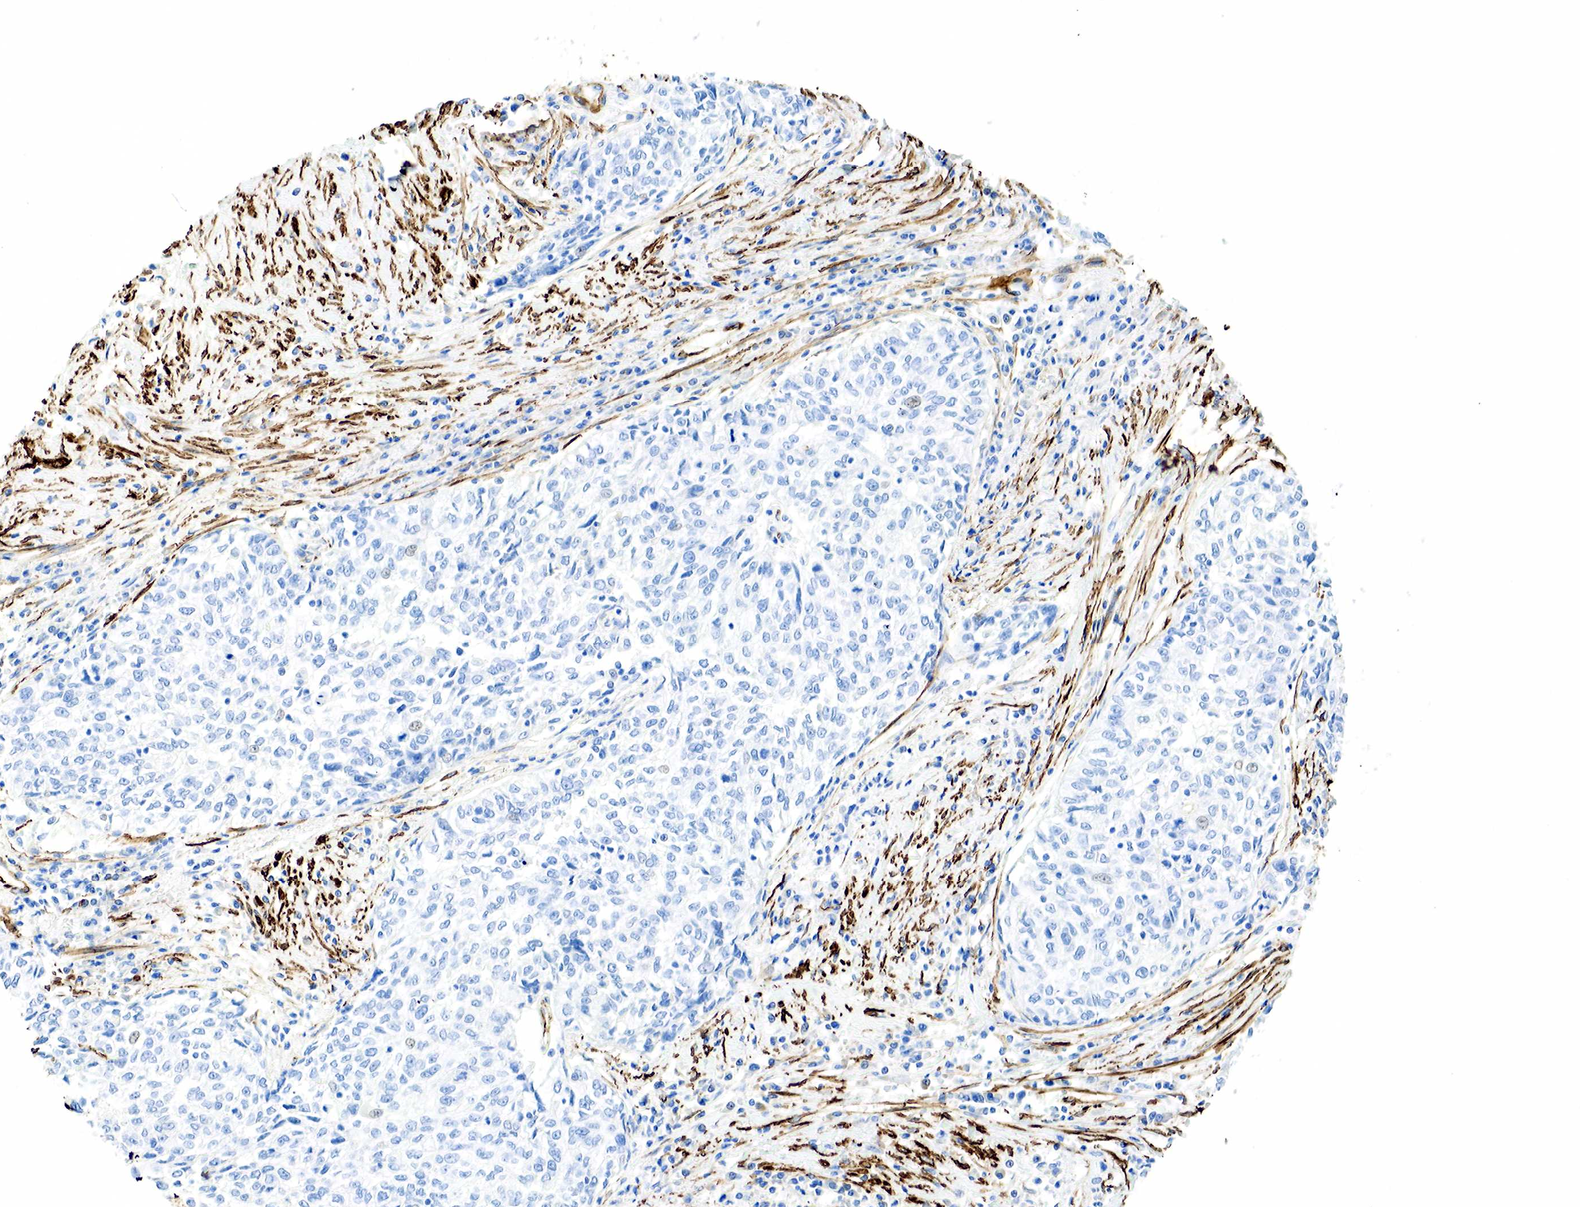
{"staining": {"intensity": "negative", "quantity": "none", "location": "none"}, "tissue": "cervical cancer", "cell_type": "Tumor cells", "image_type": "cancer", "snomed": [{"axis": "morphology", "description": "Squamous cell carcinoma, NOS"}, {"axis": "topography", "description": "Cervix"}], "caption": "Immunohistochemistry (IHC) image of cervical squamous cell carcinoma stained for a protein (brown), which shows no staining in tumor cells.", "gene": "ACTA1", "patient": {"sex": "female", "age": 57}}